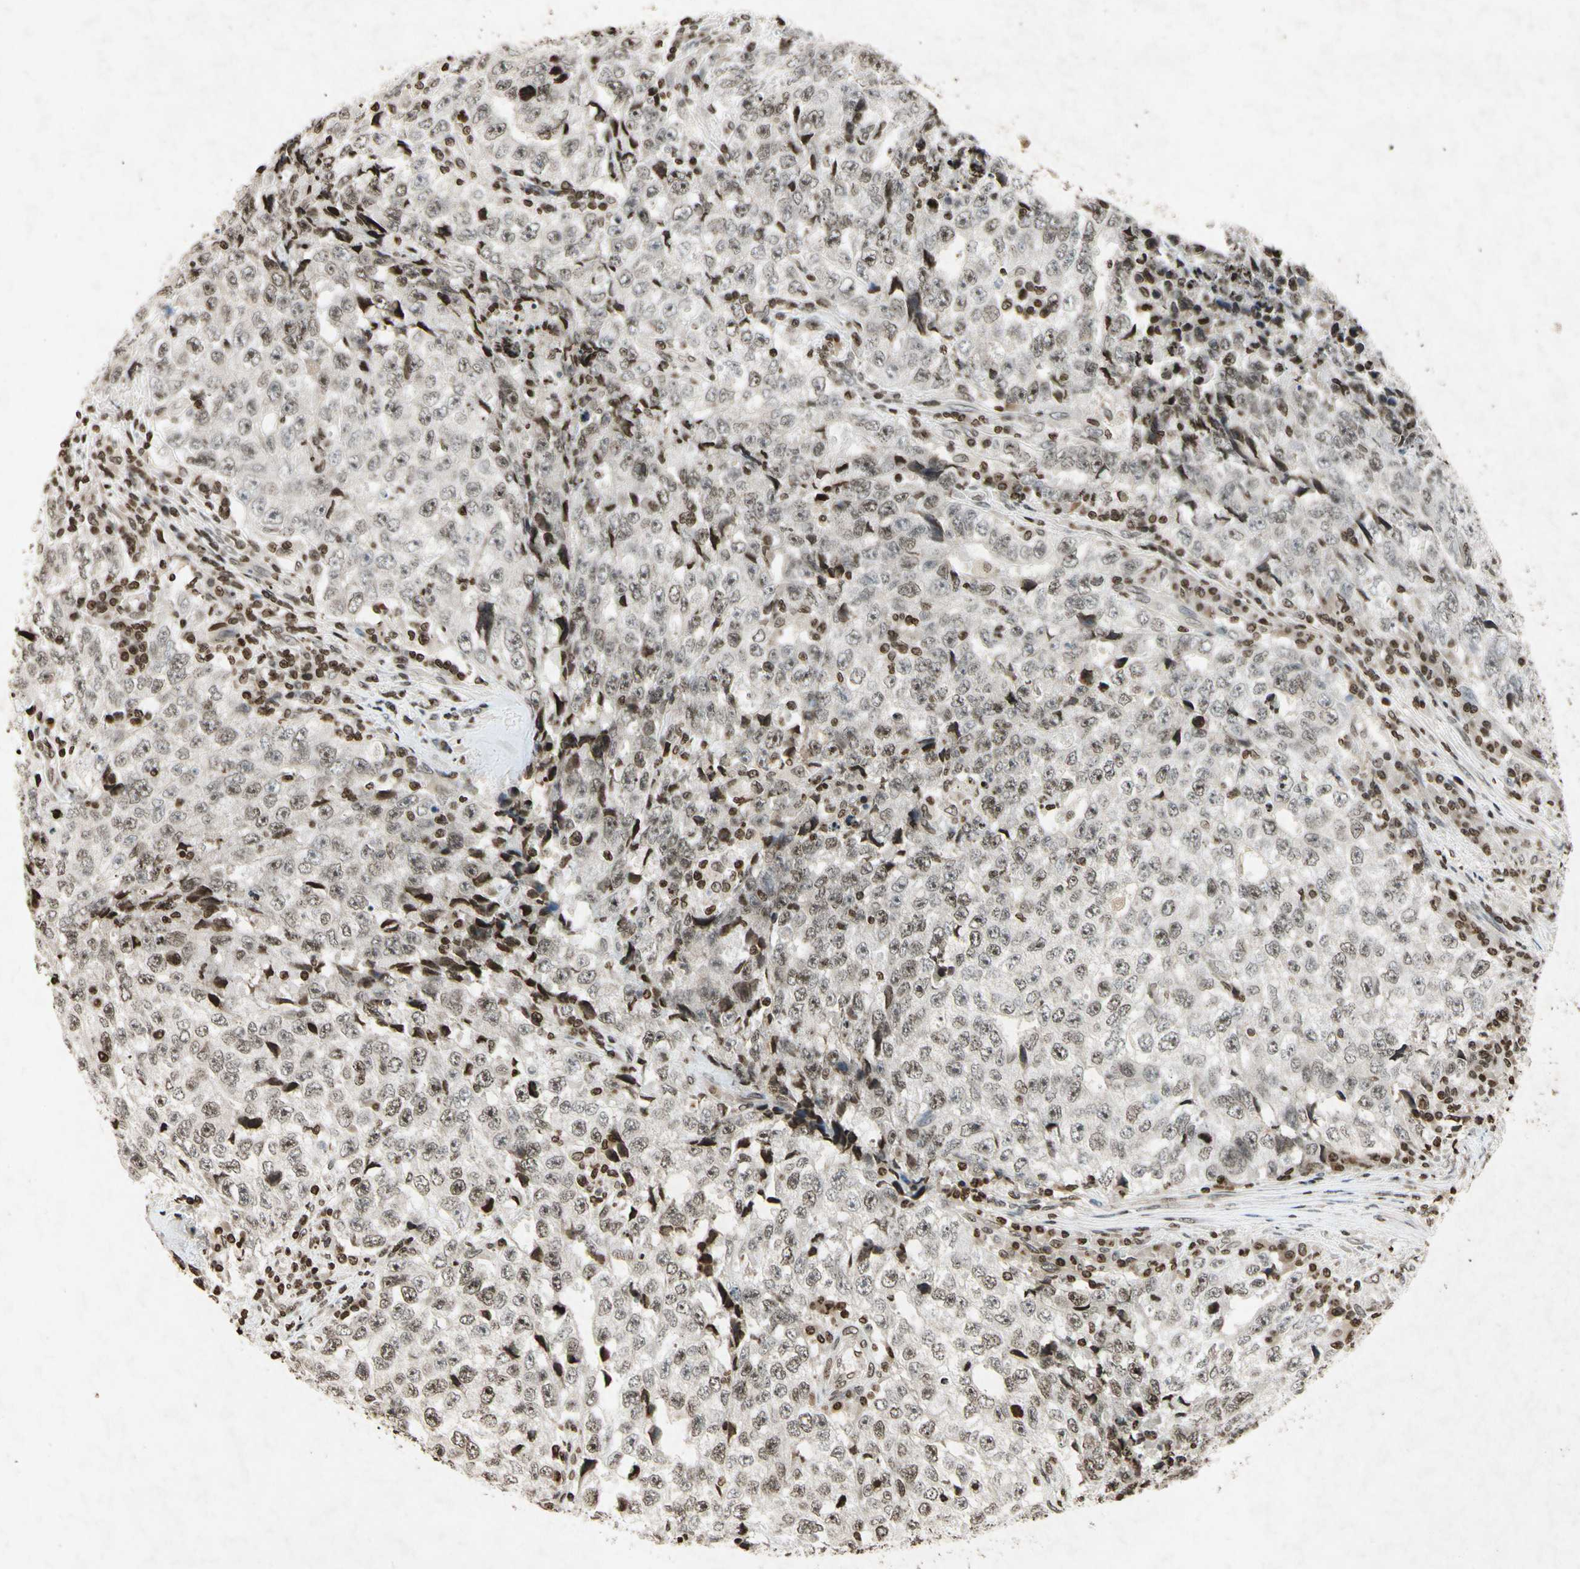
{"staining": {"intensity": "weak", "quantity": "25%-75%", "location": "nuclear"}, "tissue": "testis cancer", "cell_type": "Tumor cells", "image_type": "cancer", "snomed": [{"axis": "morphology", "description": "Necrosis, NOS"}, {"axis": "morphology", "description": "Carcinoma, Embryonal, NOS"}, {"axis": "topography", "description": "Testis"}], "caption": "IHC photomicrograph of human embryonal carcinoma (testis) stained for a protein (brown), which displays low levels of weak nuclear staining in approximately 25%-75% of tumor cells.", "gene": "HOXB3", "patient": {"sex": "male", "age": 19}}